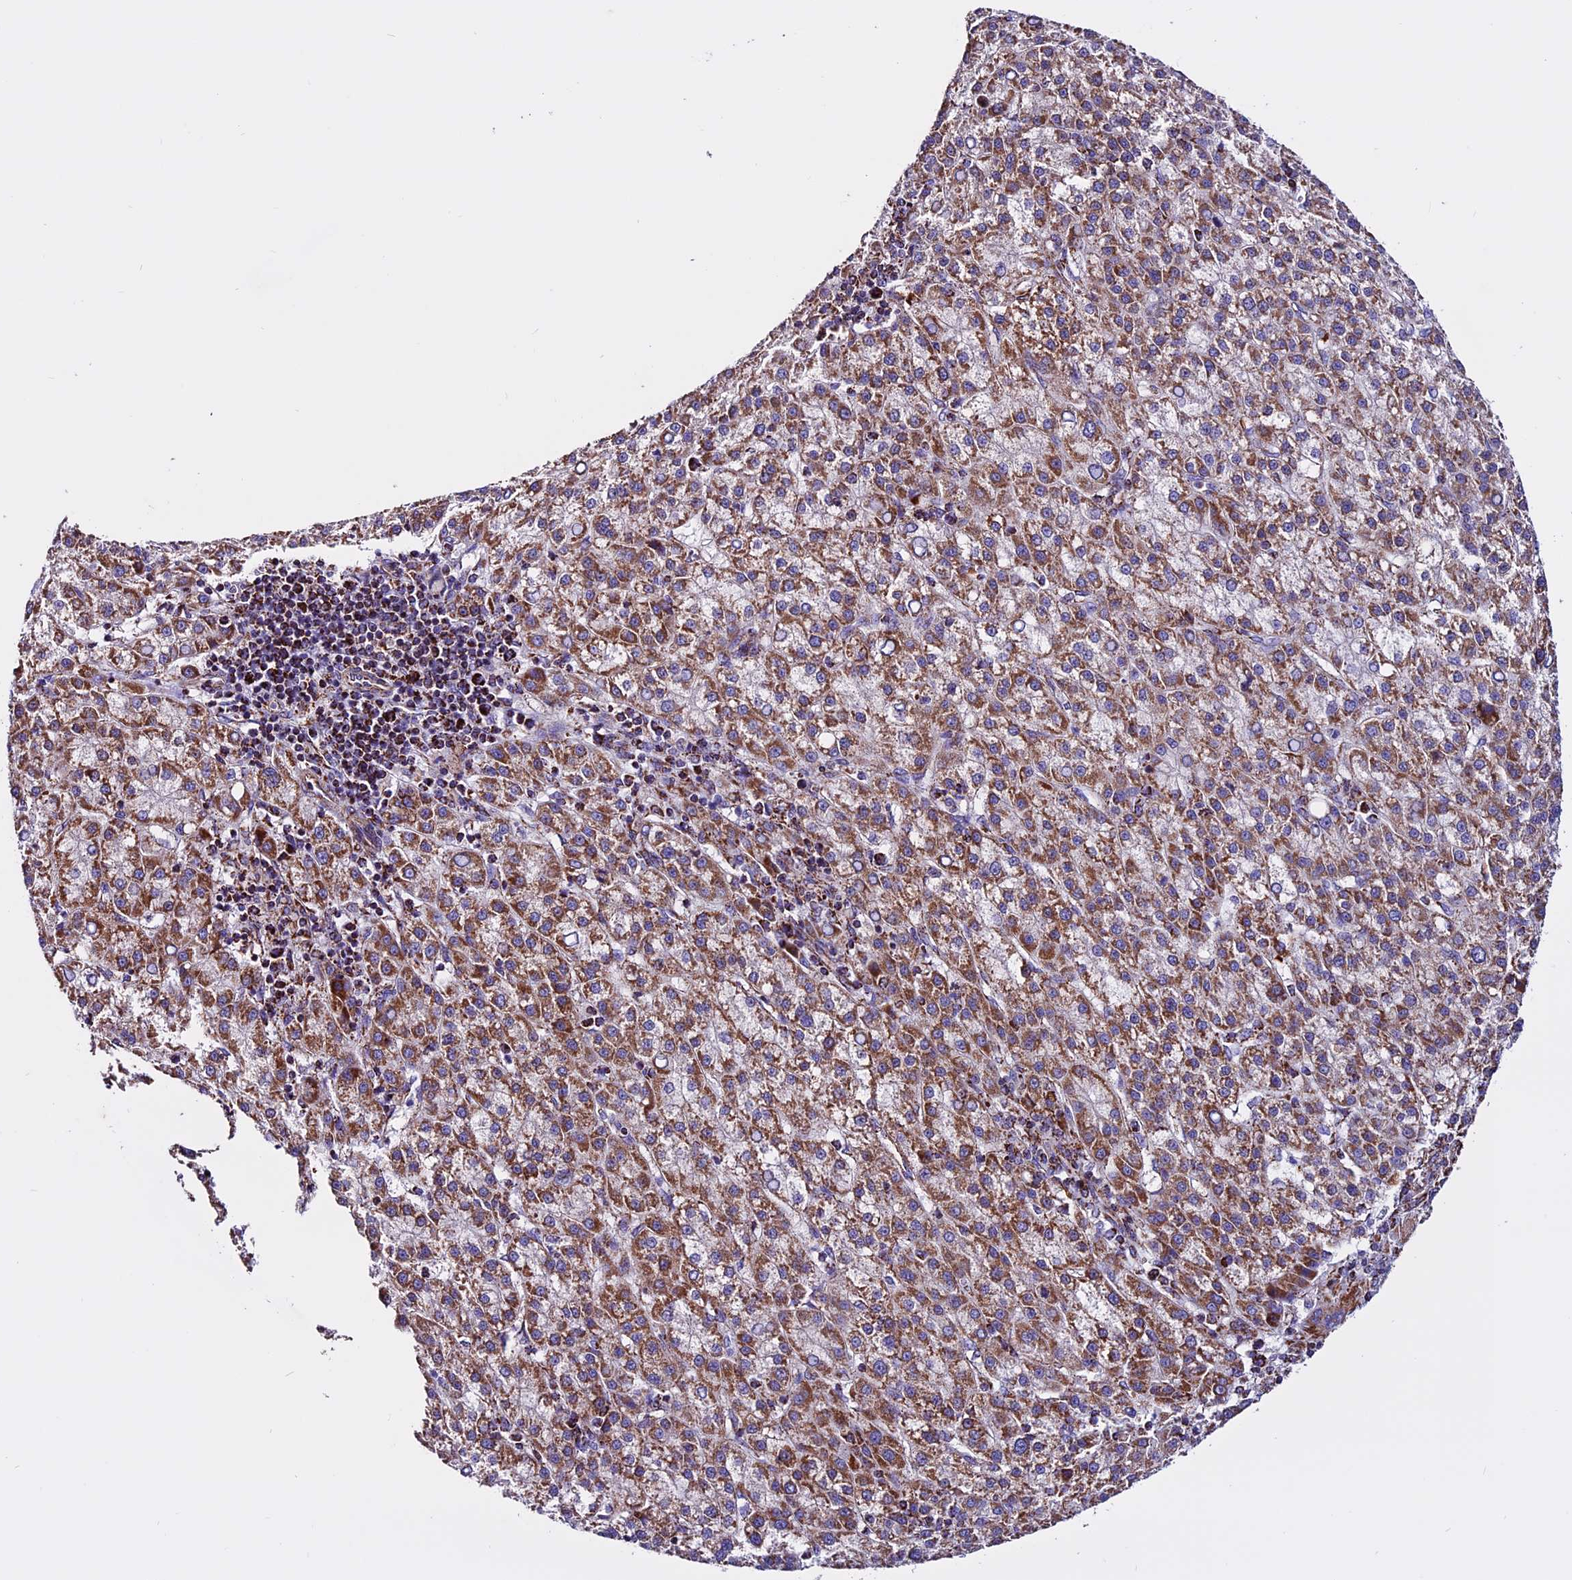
{"staining": {"intensity": "moderate", "quantity": ">75%", "location": "cytoplasmic/membranous"}, "tissue": "liver cancer", "cell_type": "Tumor cells", "image_type": "cancer", "snomed": [{"axis": "morphology", "description": "Carcinoma, Hepatocellular, NOS"}, {"axis": "topography", "description": "Liver"}], "caption": "IHC histopathology image of neoplastic tissue: human liver cancer (hepatocellular carcinoma) stained using IHC shows medium levels of moderate protein expression localized specifically in the cytoplasmic/membranous of tumor cells, appearing as a cytoplasmic/membranous brown color.", "gene": "CX3CL1", "patient": {"sex": "female", "age": 58}}